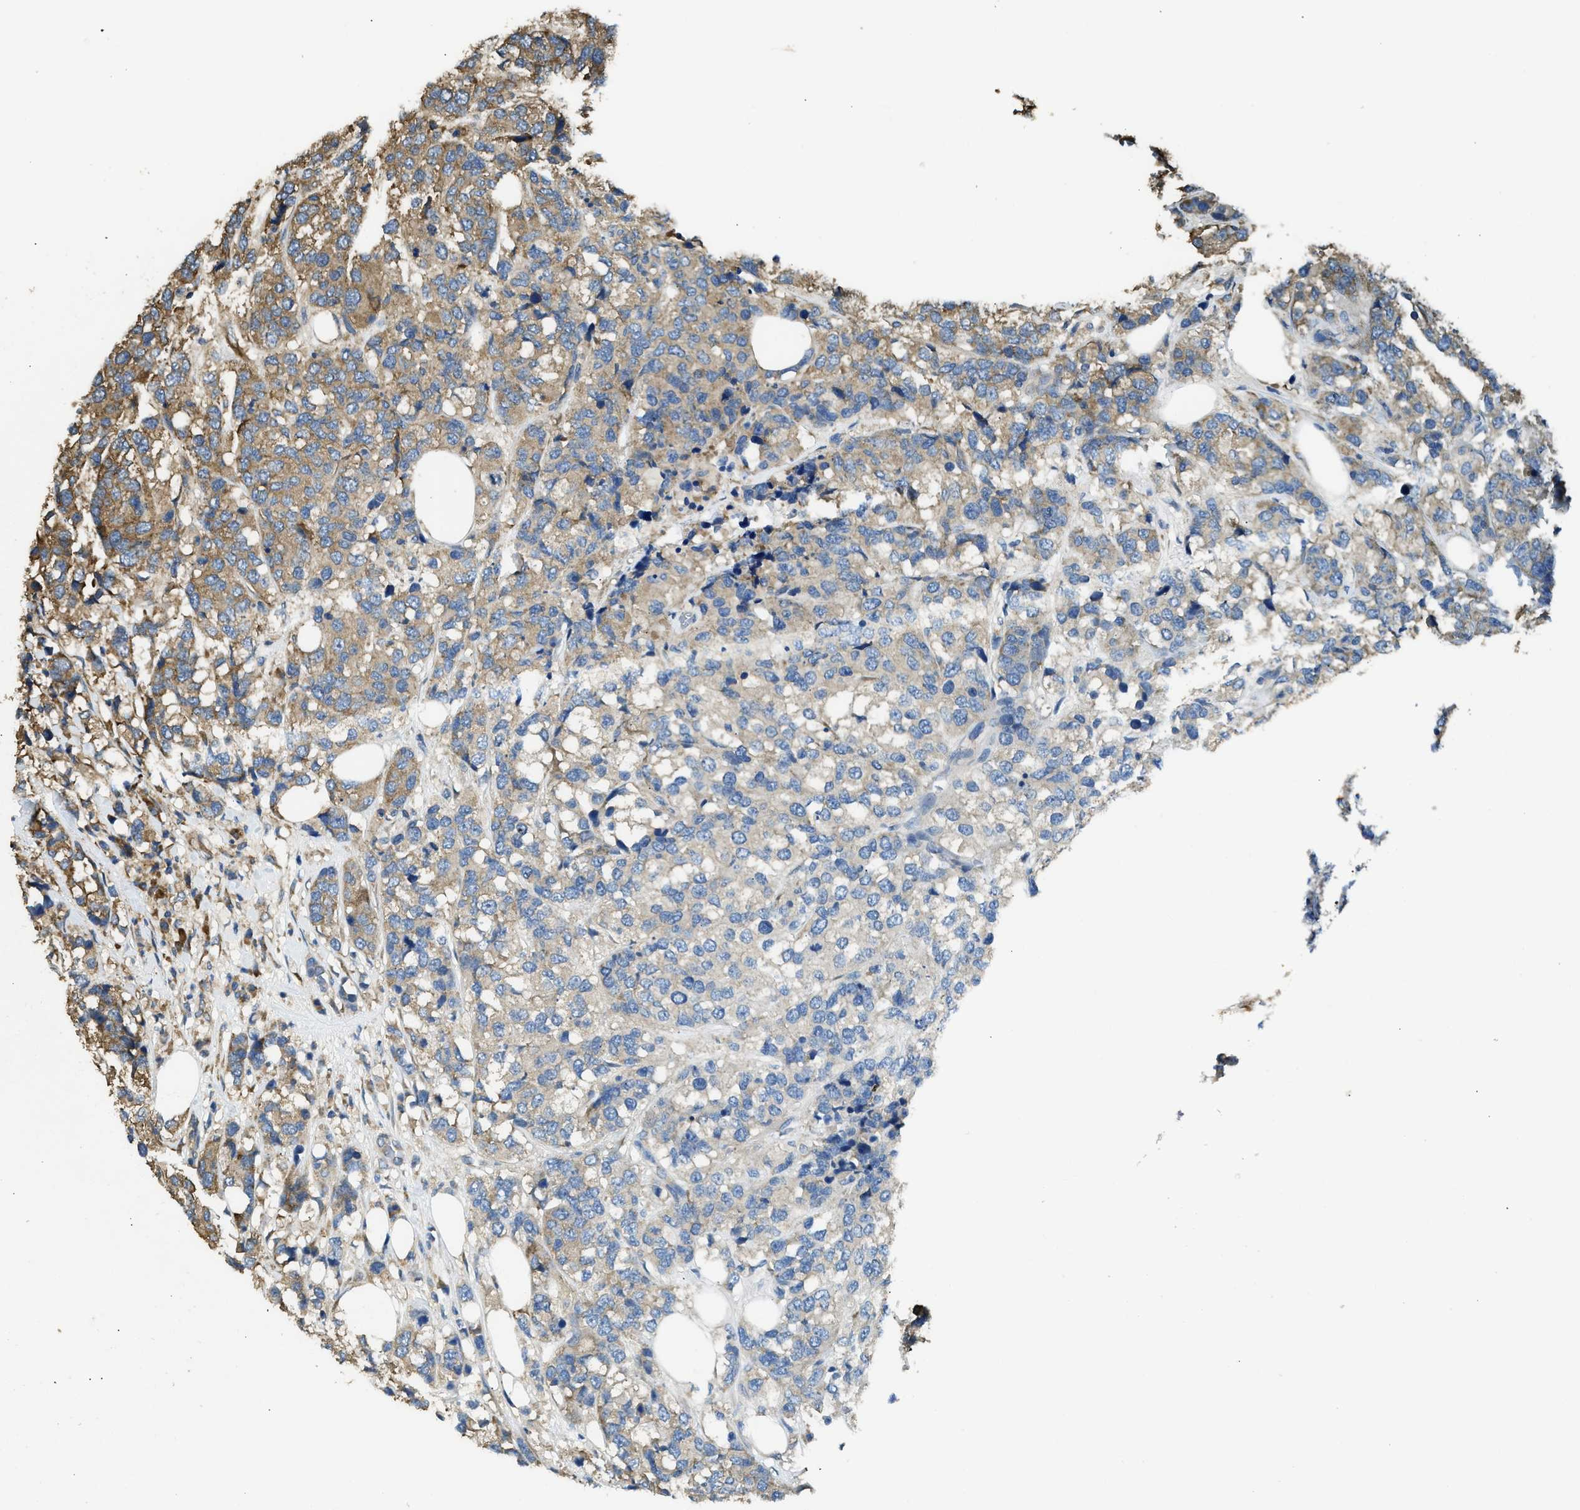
{"staining": {"intensity": "moderate", "quantity": ">75%", "location": "cytoplasmic/membranous"}, "tissue": "breast cancer", "cell_type": "Tumor cells", "image_type": "cancer", "snomed": [{"axis": "morphology", "description": "Lobular carcinoma"}, {"axis": "topography", "description": "Breast"}], "caption": "Moderate cytoplasmic/membranous protein expression is seen in approximately >75% of tumor cells in lobular carcinoma (breast).", "gene": "SLC36A4", "patient": {"sex": "female", "age": 59}}